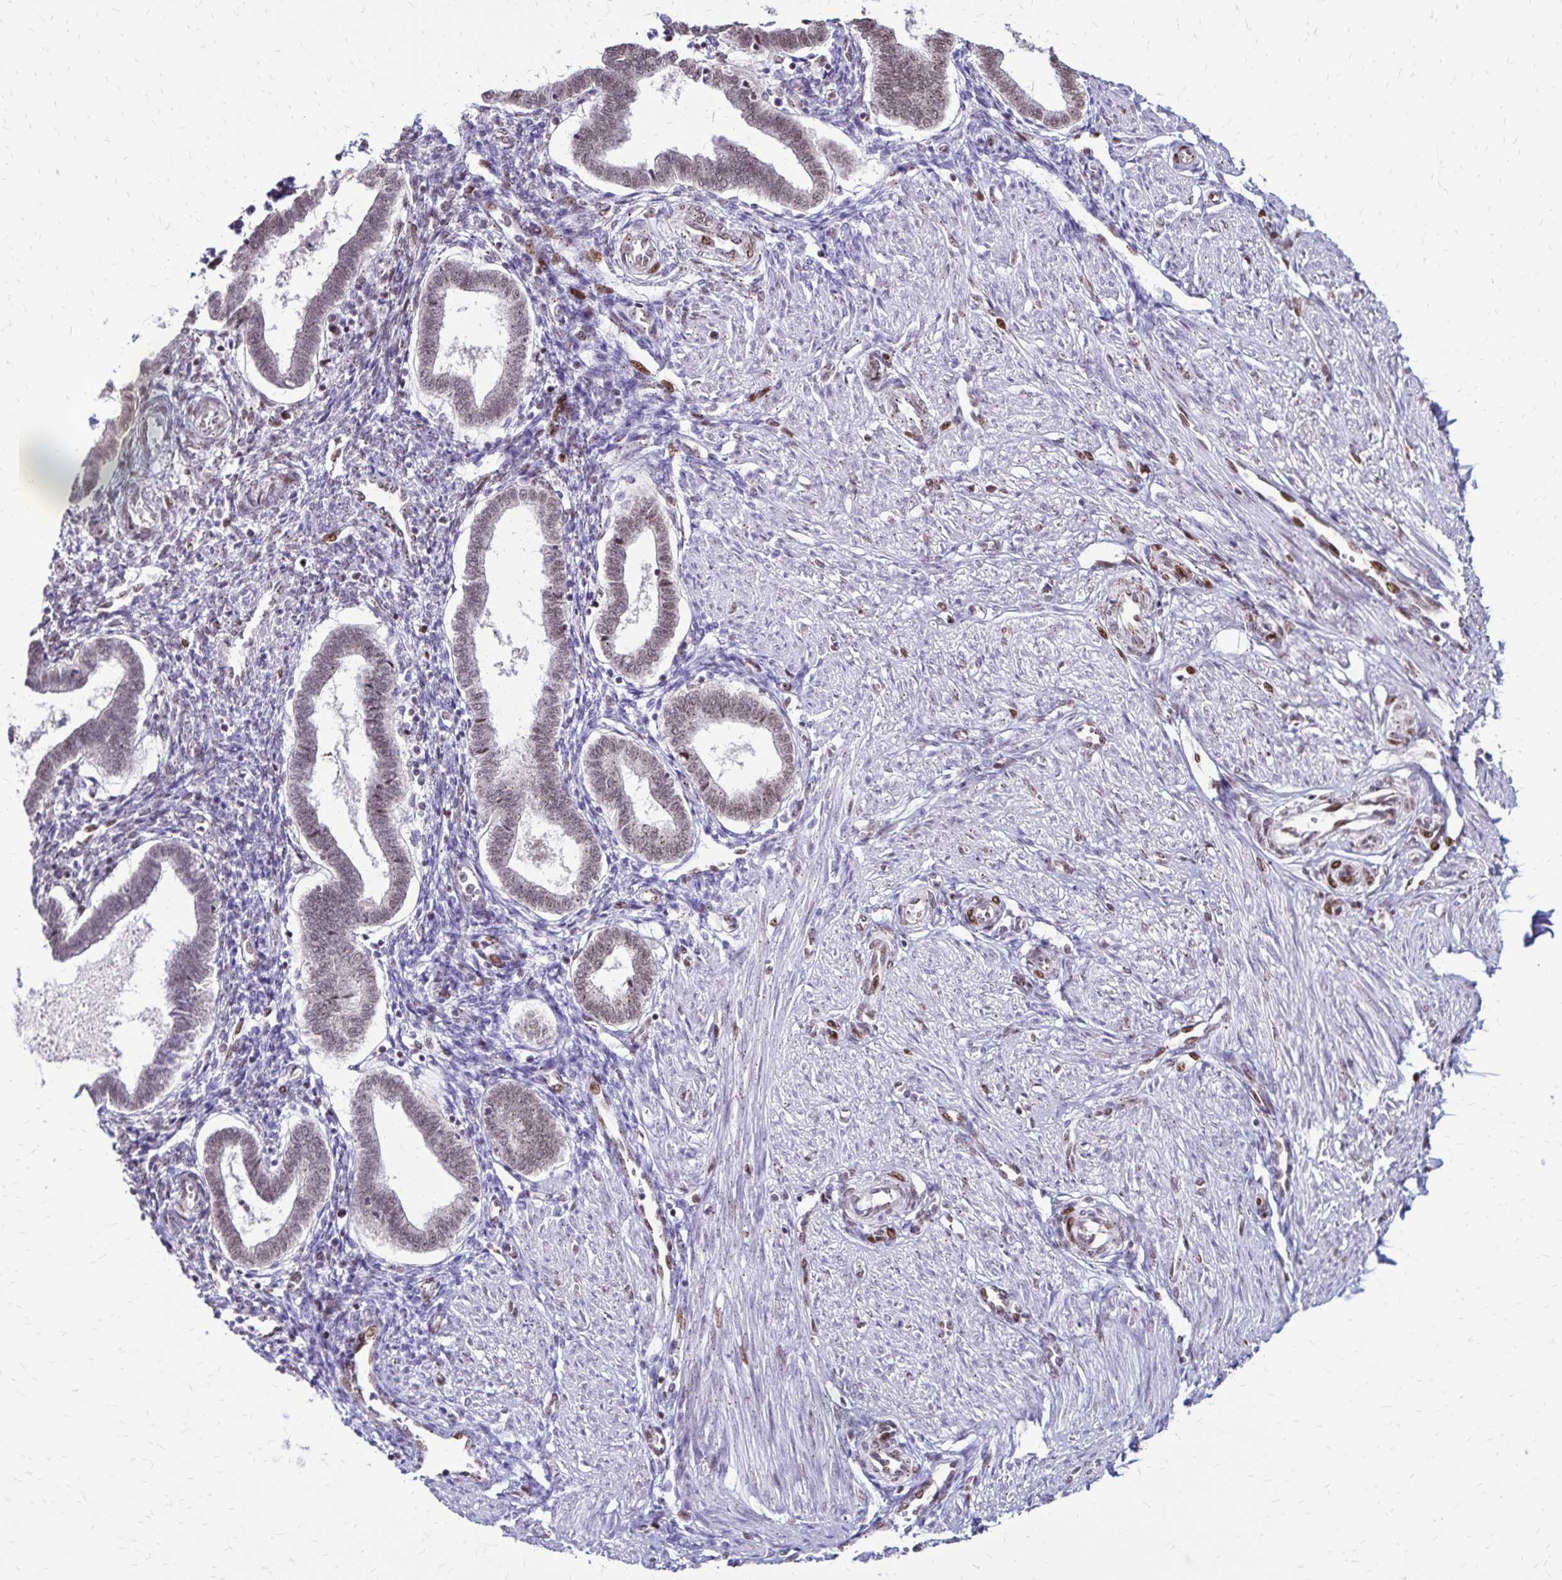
{"staining": {"intensity": "weak", "quantity": "<25%", "location": "cytoplasmic/membranous,nuclear"}, "tissue": "endometrium", "cell_type": "Cells in endometrial stroma", "image_type": "normal", "snomed": [{"axis": "morphology", "description": "Normal tissue, NOS"}, {"axis": "topography", "description": "Endometrium"}], "caption": "A high-resolution micrograph shows immunohistochemistry (IHC) staining of unremarkable endometrium, which displays no significant positivity in cells in endometrial stroma.", "gene": "TOB1", "patient": {"sex": "female", "age": 24}}